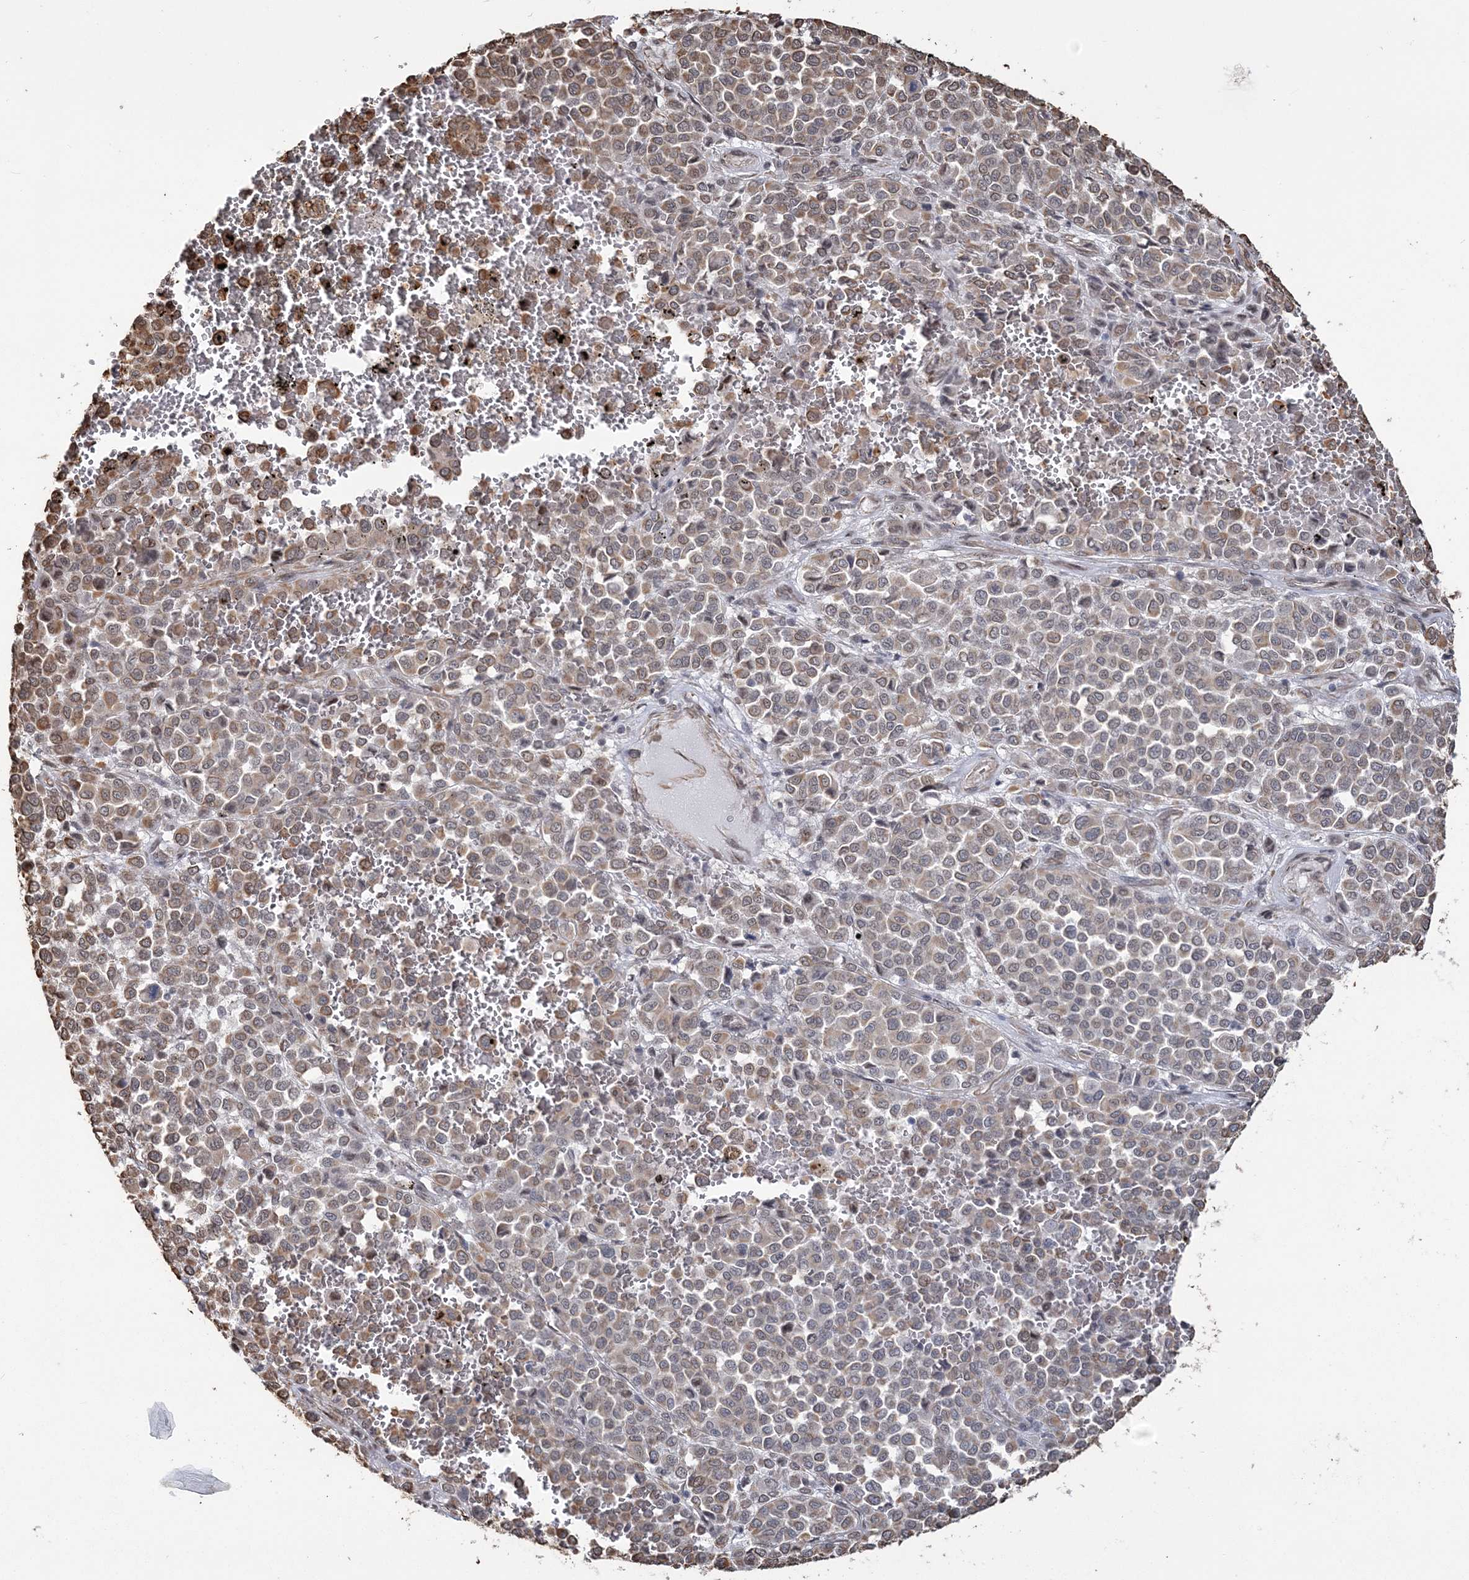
{"staining": {"intensity": "weak", "quantity": ">75%", "location": "cytoplasmic/membranous"}, "tissue": "melanoma", "cell_type": "Tumor cells", "image_type": "cancer", "snomed": [{"axis": "morphology", "description": "Malignant melanoma, Metastatic site"}, {"axis": "topography", "description": "Pancreas"}], "caption": "Immunohistochemical staining of malignant melanoma (metastatic site) exhibits low levels of weak cytoplasmic/membranous positivity in approximately >75% of tumor cells. The staining was performed using DAB to visualize the protein expression in brown, while the nuclei were stained in blue with hematoxylin (Magnification: 20x).", "gene": "ATP11B", "patient": {"sex": "female", "age": 30}}